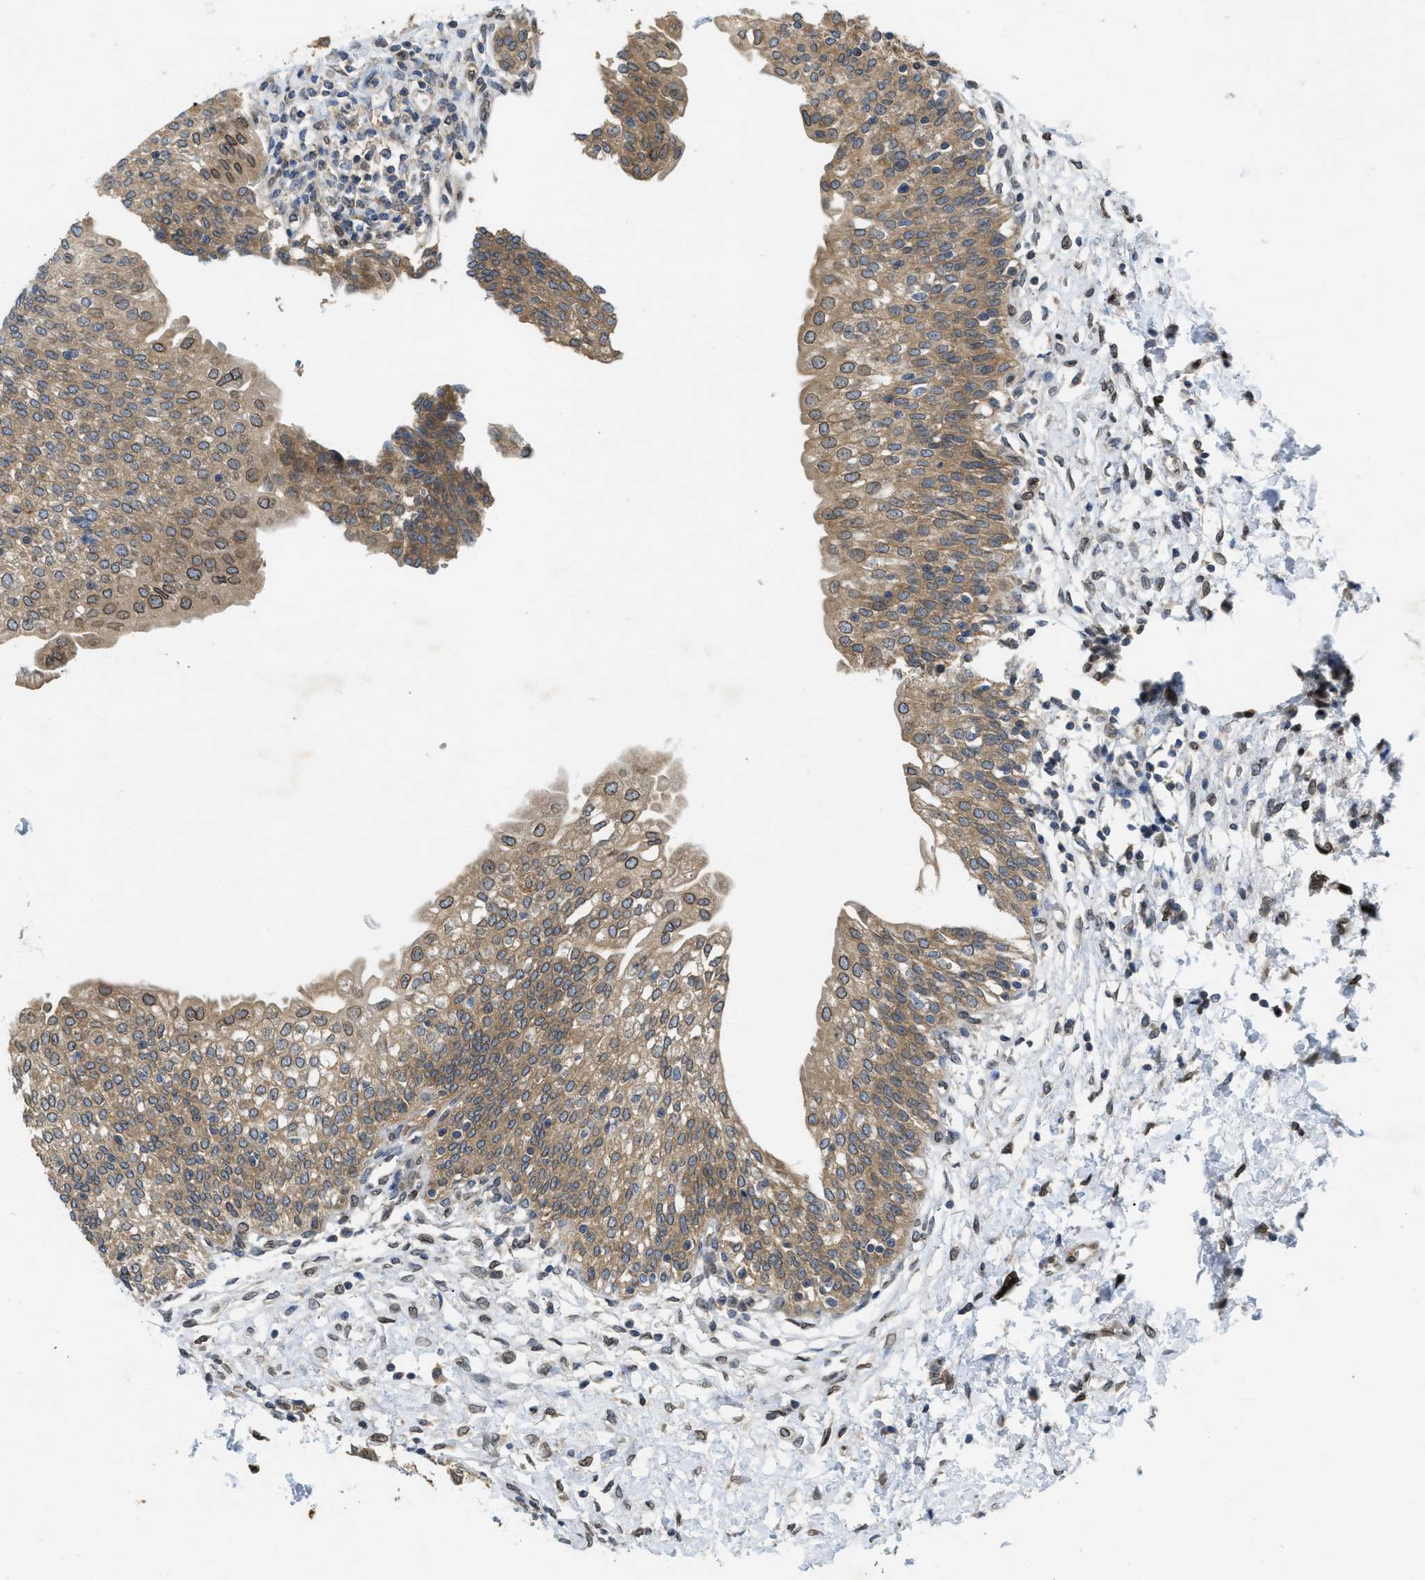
{"staining": {"intensity": "moderate", "quantity": ">75%", "location": "cytoplasmic/membranous"}, "tissue": "urinary bladder", "cell_type": "Urothelial cells", "image_type": "normal", "snomed": [{"axis": "morphology", "description": "Normal tissue, NOS"}, {"axis": "topography", "description": "Urinary bladder"}], "caption": "An image of human urinary bladder stained for a protein reveals moderate cytoplasmic/membranous brown staining in urothelial cells.", "gene": "EIF2AK3", "patient": {"sex": "male", "age": 55}}